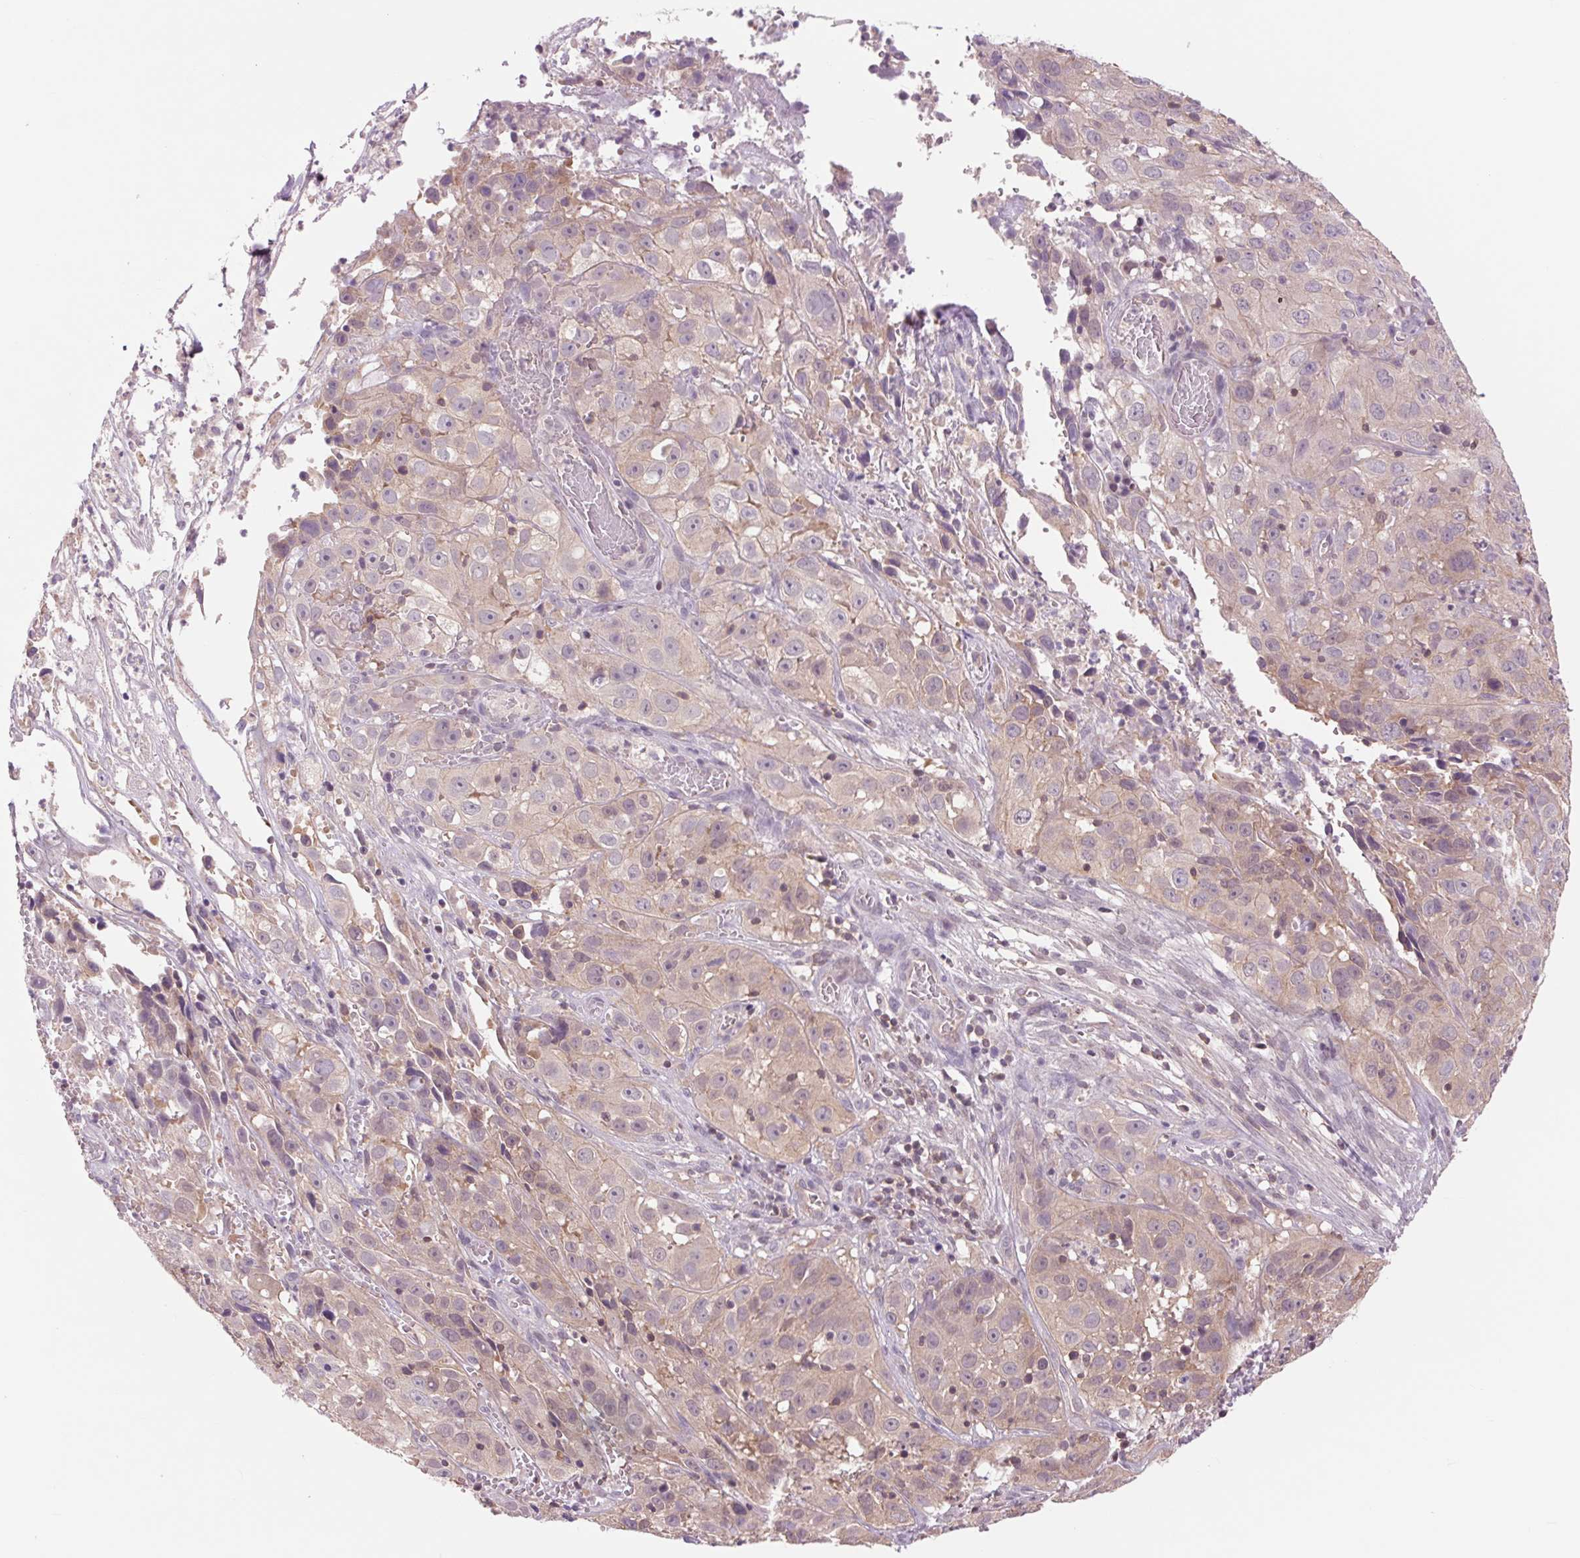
{"staining": {"intensity": "weak", "quantity": "25%-75%", "location": "cytoplasmic/membranous"}, "tissue": "cervical cancer", "cell_type": "Tumor cells", "image_type": "cancer", "snomed": [{"axis": "morphology", "description": "Squamous cell carcinoma, NOS"}, {"axis": "topography", "description": "Cervix"}], "caption": "Squamous cell carcinoma (cervical) stained with DAB (3,3'-diaminobenzidine) IHC exhibits low levels of weak cytoplasmic/membranous expression in about 25%-75% of tumor cells.", "gene": "SH3RF2", "patient": {"sex": "female", "age": 32}}